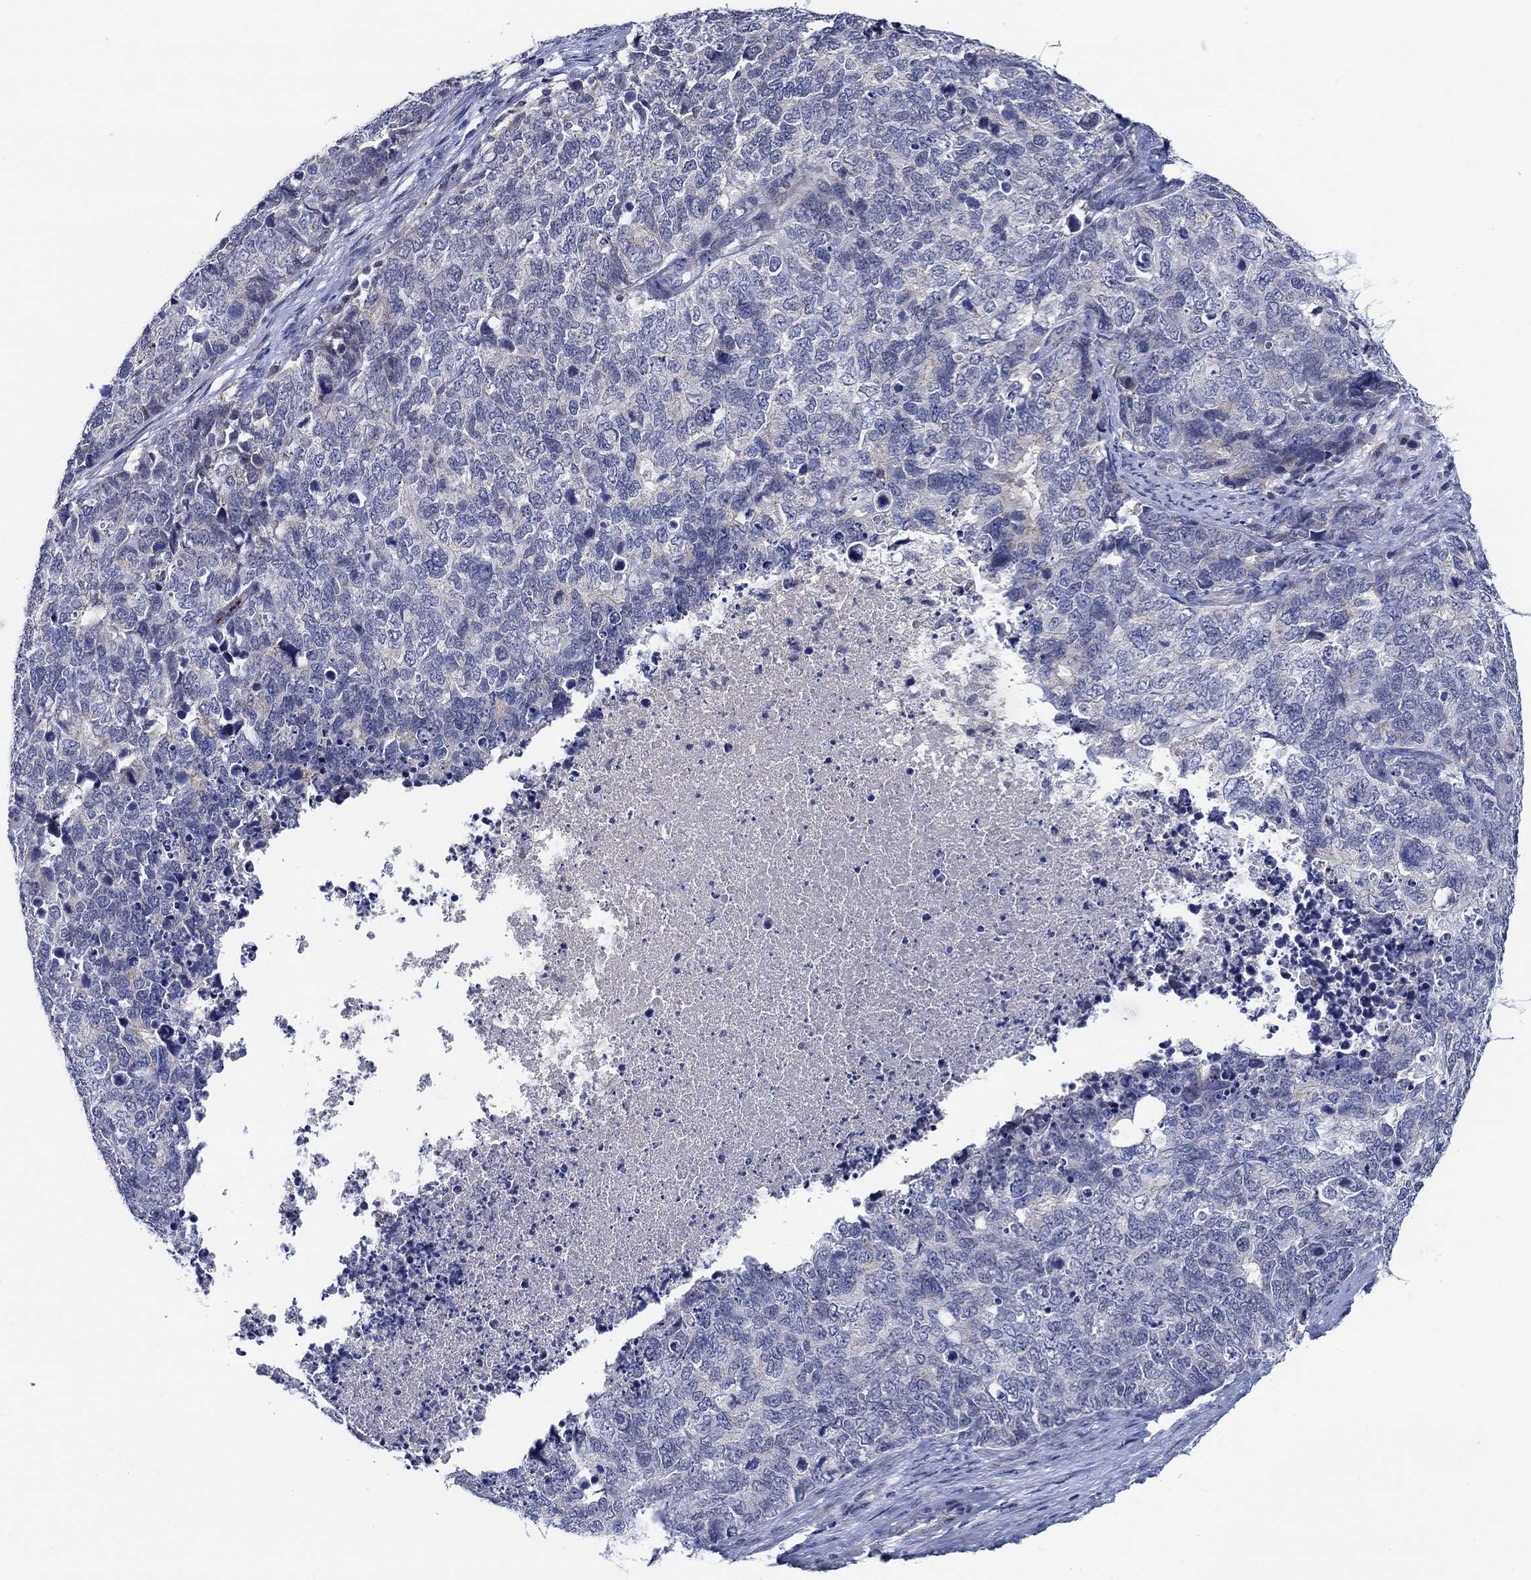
{"staining": {"intensity": "negative", "quantity": "none", "location": "none"}, "tissue": "cervical cancer", "cell_type": "Tumor cells", "image_type": "cancer", "snomed": [{"axis": "morphology", "description": "Squamous cell carcinoma, NOS"}, {"axis": "topography", "description": "Cervix"}], "caption": "Histopathology image shows no significant protein staining in tumor cells of cervical cancer.", "gene": "ALOX12", "patient": {"sex": "female", "age": 63}}